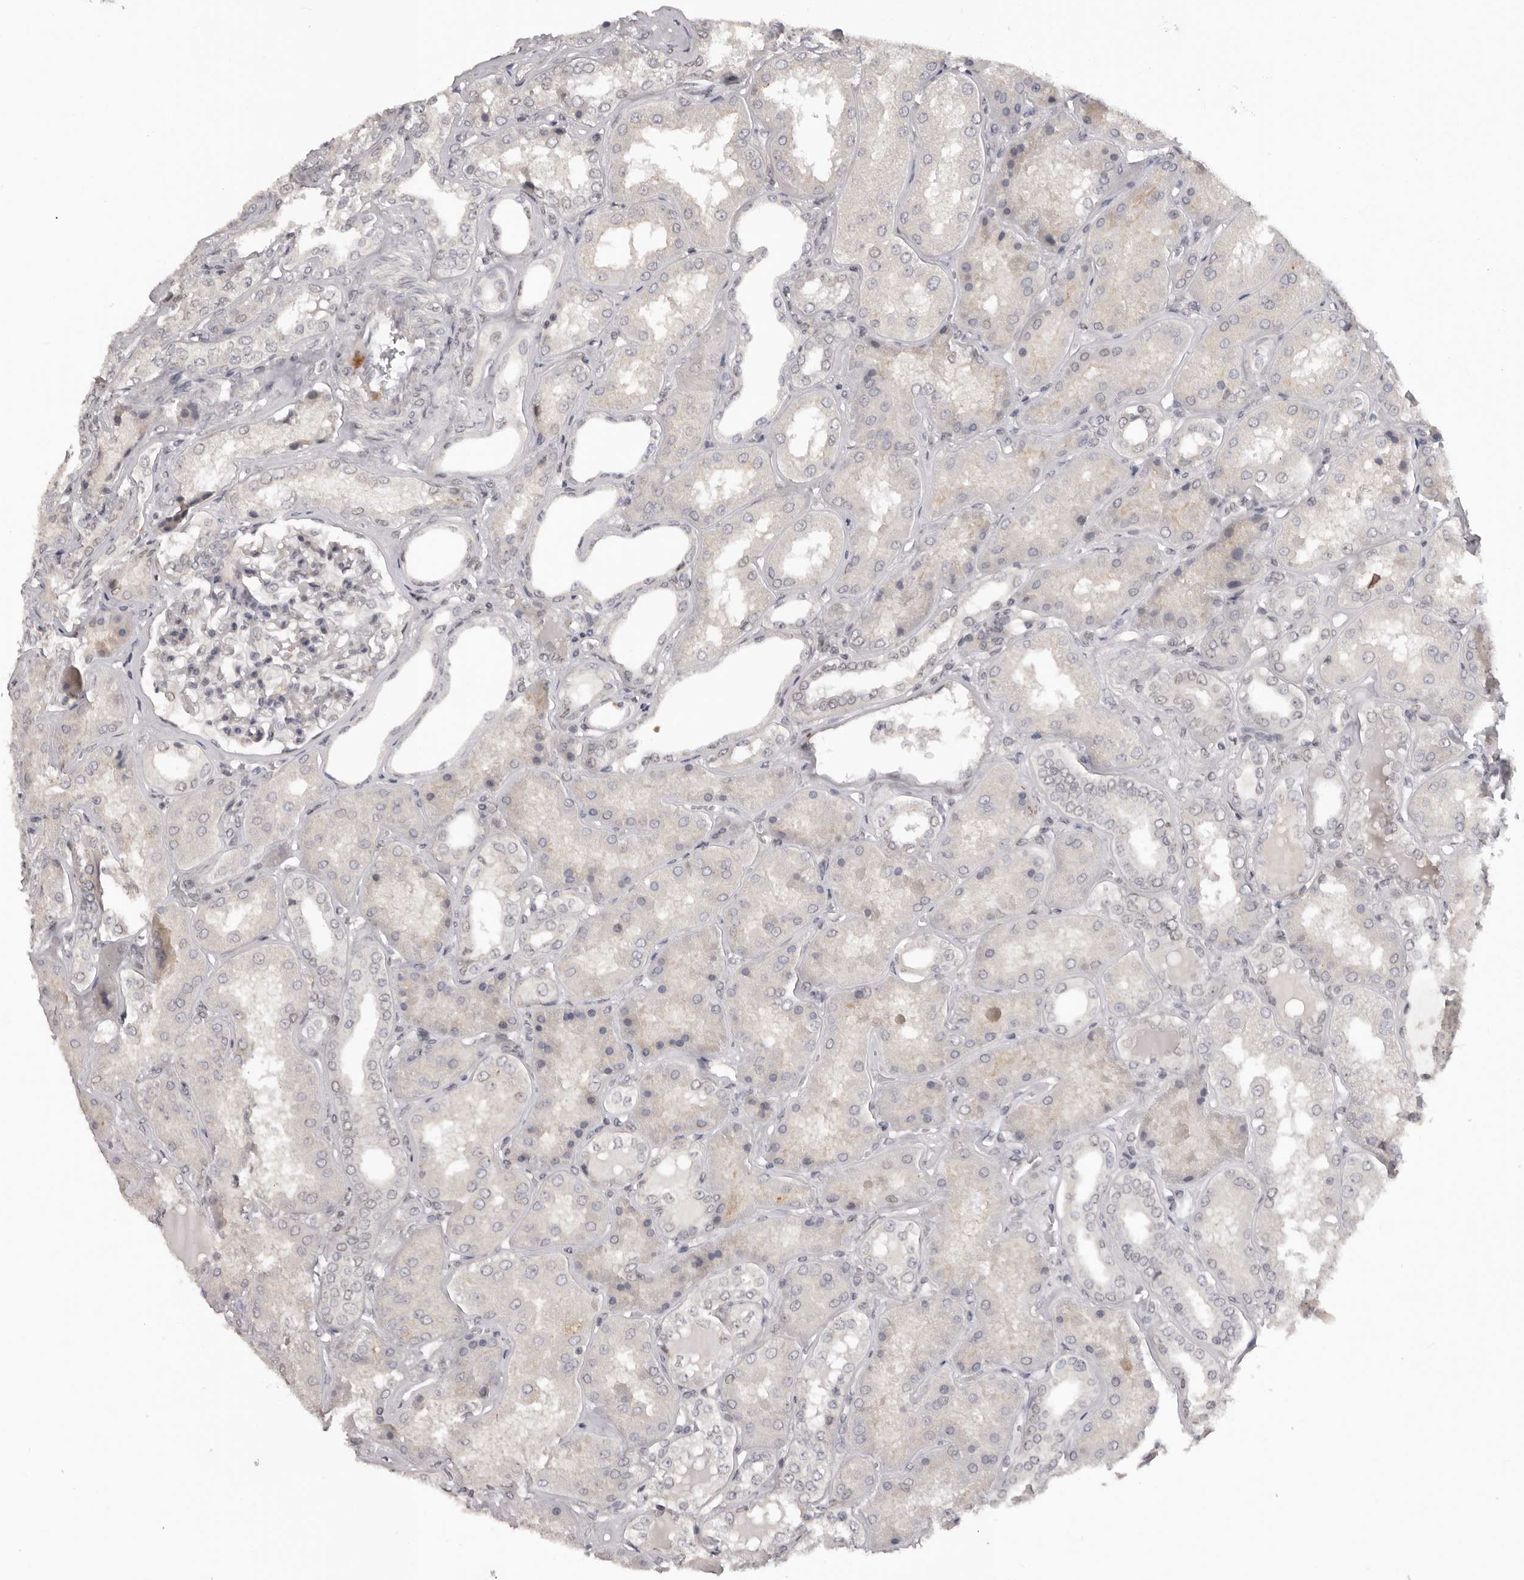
{"staining": {"intensity": "weak", "quantity": "25%-75%", "location": "nuclear"}, "tissue": "kidney", "cell_type": "Cells in glomeruli", "image_type": "normal", "snomed": [{"axis": "morphology", "description": "Normal tissue, NOS"}, {"axis": "topography", "description": "Kidney"}], "caption": "A high-resolution histopathology image shows immunohistochemistry staining of unremarkable kidney, which reveals weak nuclear positivity in about 25%-75% of cells in glomeruli.", "gene": "SRCAP", "patient": {"sex": "female", "age": 56}}